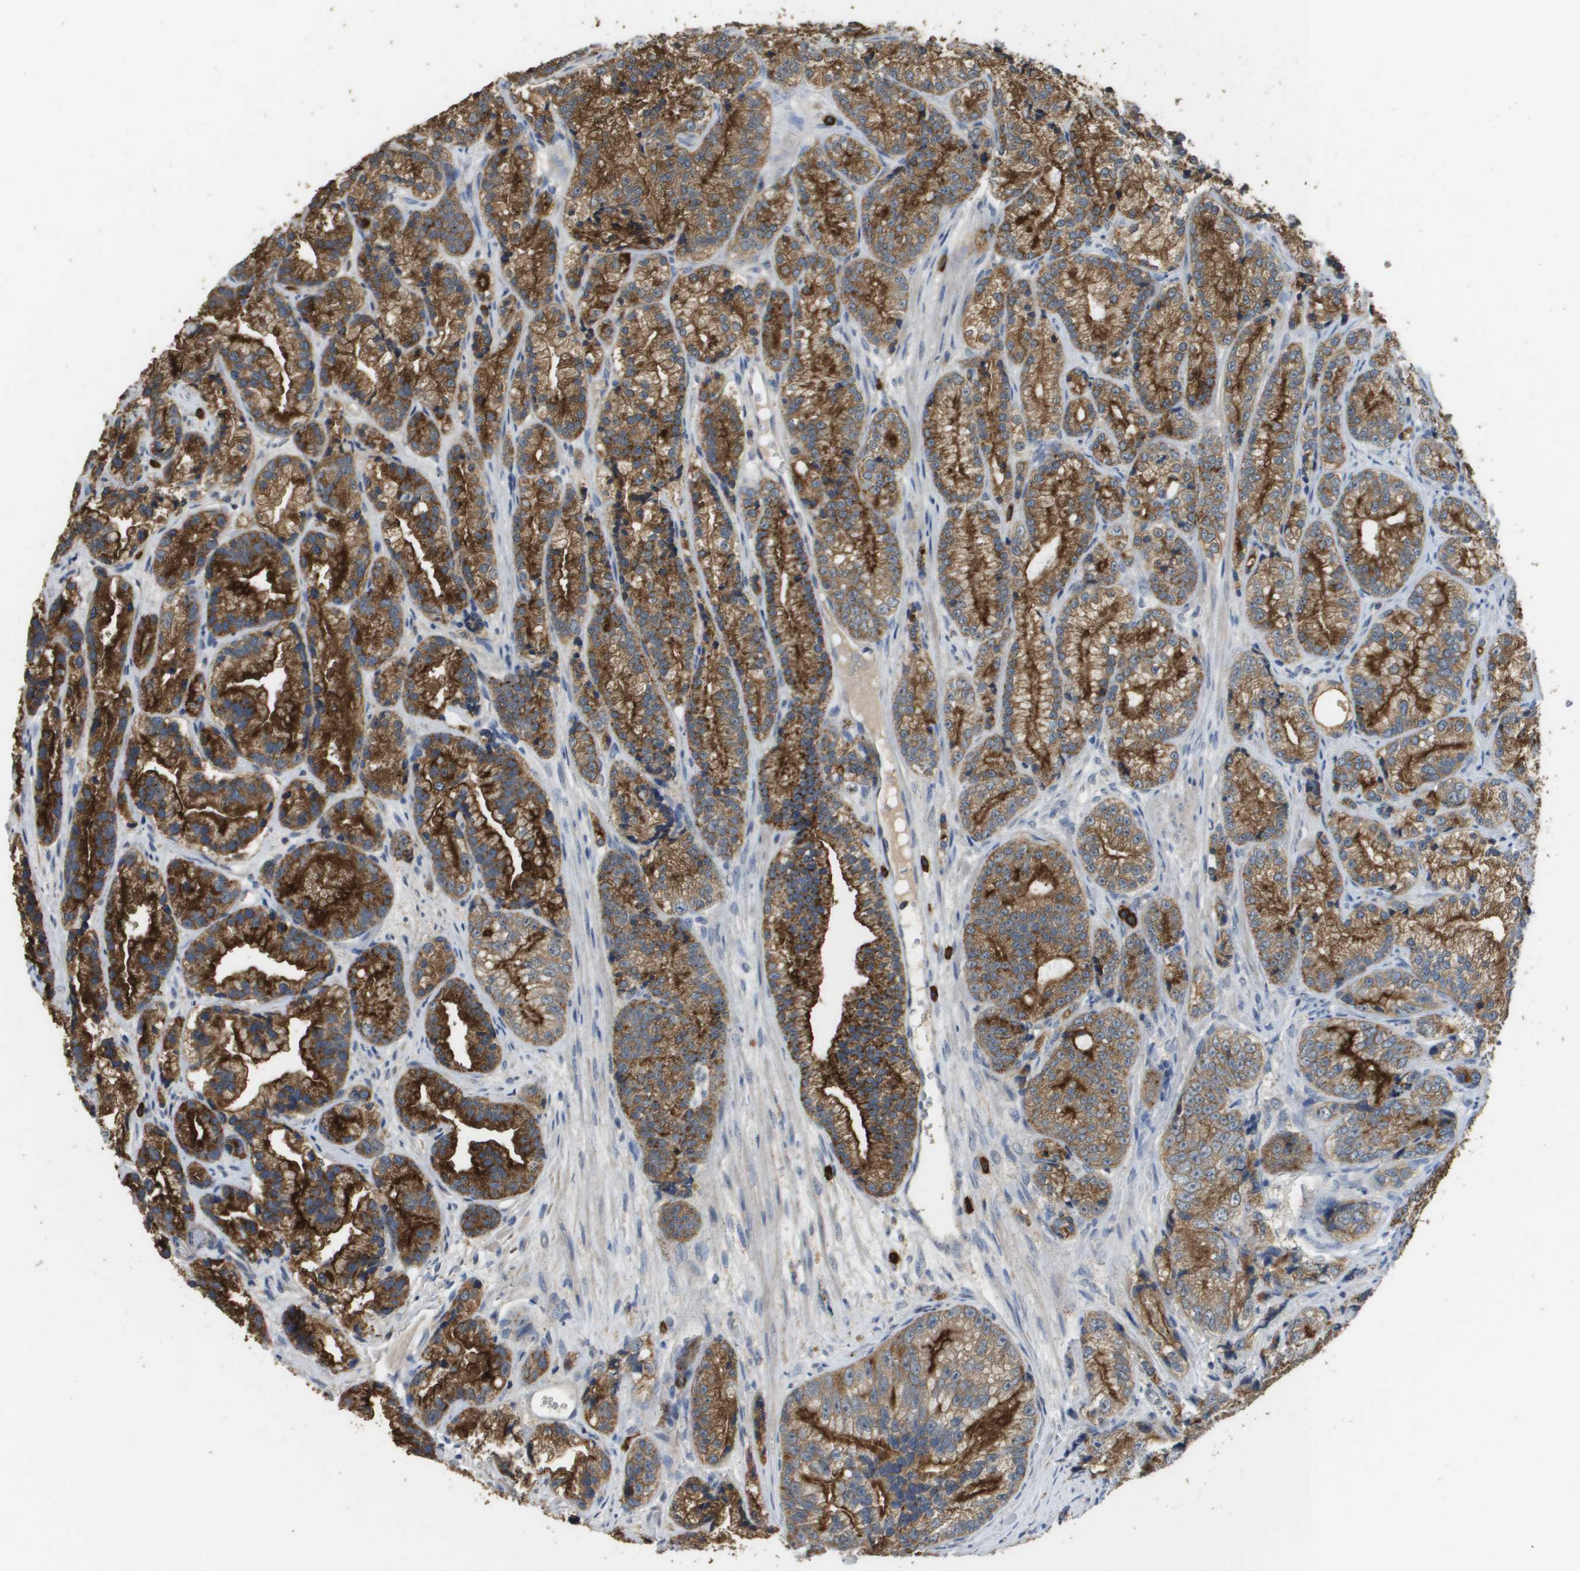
{"staining": {"intensity": "strong", "quantity": ">75%", "location": "cytoplasmic/membranous"}, "tissue": "prostate cancer", "cell_type": "Tumor cells", "image_type": "cancer", "snomed": [{"axis": "morphology", "description": "Adenocarcinoma, Low grade"}, {"axis": "topography", "description": "Prostate"}], "caption": "Tumor cells reveal high levels of strong cytoplasmic/membranous expression in approximately >75% of cells in low-grade adenocarcinoma (prostate). (DAB = brown stain, brightfield microscopy at high magnification).", "gene": "RAB27B", "patient": {"sex": "male", "age": 89}}